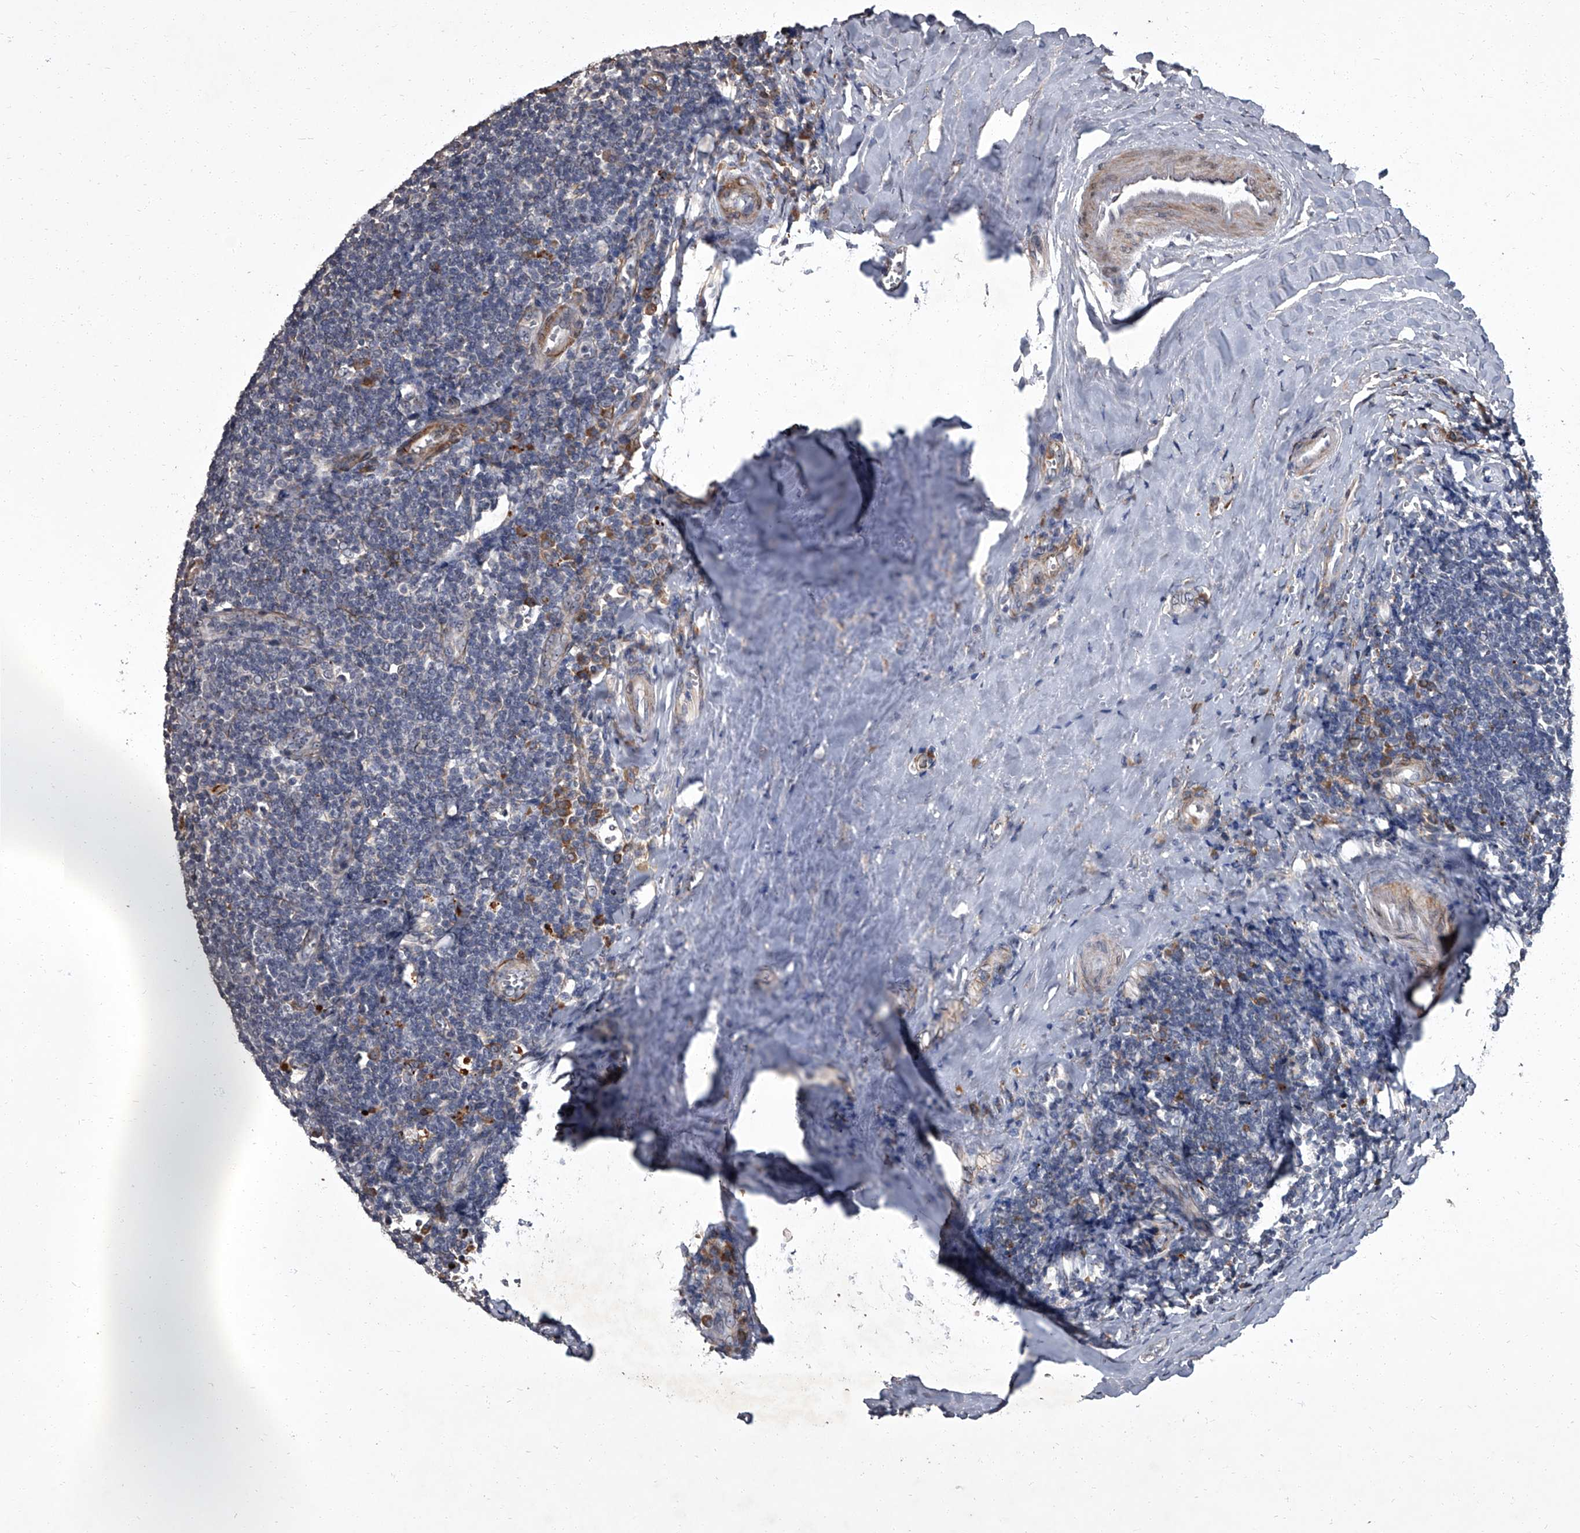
{"staining": {"intensity": "negative", "quantity": "none", "location": "none"}, "tissue": "tonsil", "cell_type": "Germinal center cells", "image_type": "normal", "snomed": [{"axis": "morphology", "description": "Normal tissue, NOS"}, {"axis": "topography", "description": "Tonsil"}], "caption": "IHC of unremarkable tonsil reveals no positivity in germinal center cells.", "gene": "SIRT4", "patient": {"sex": "male", "age": 27}}